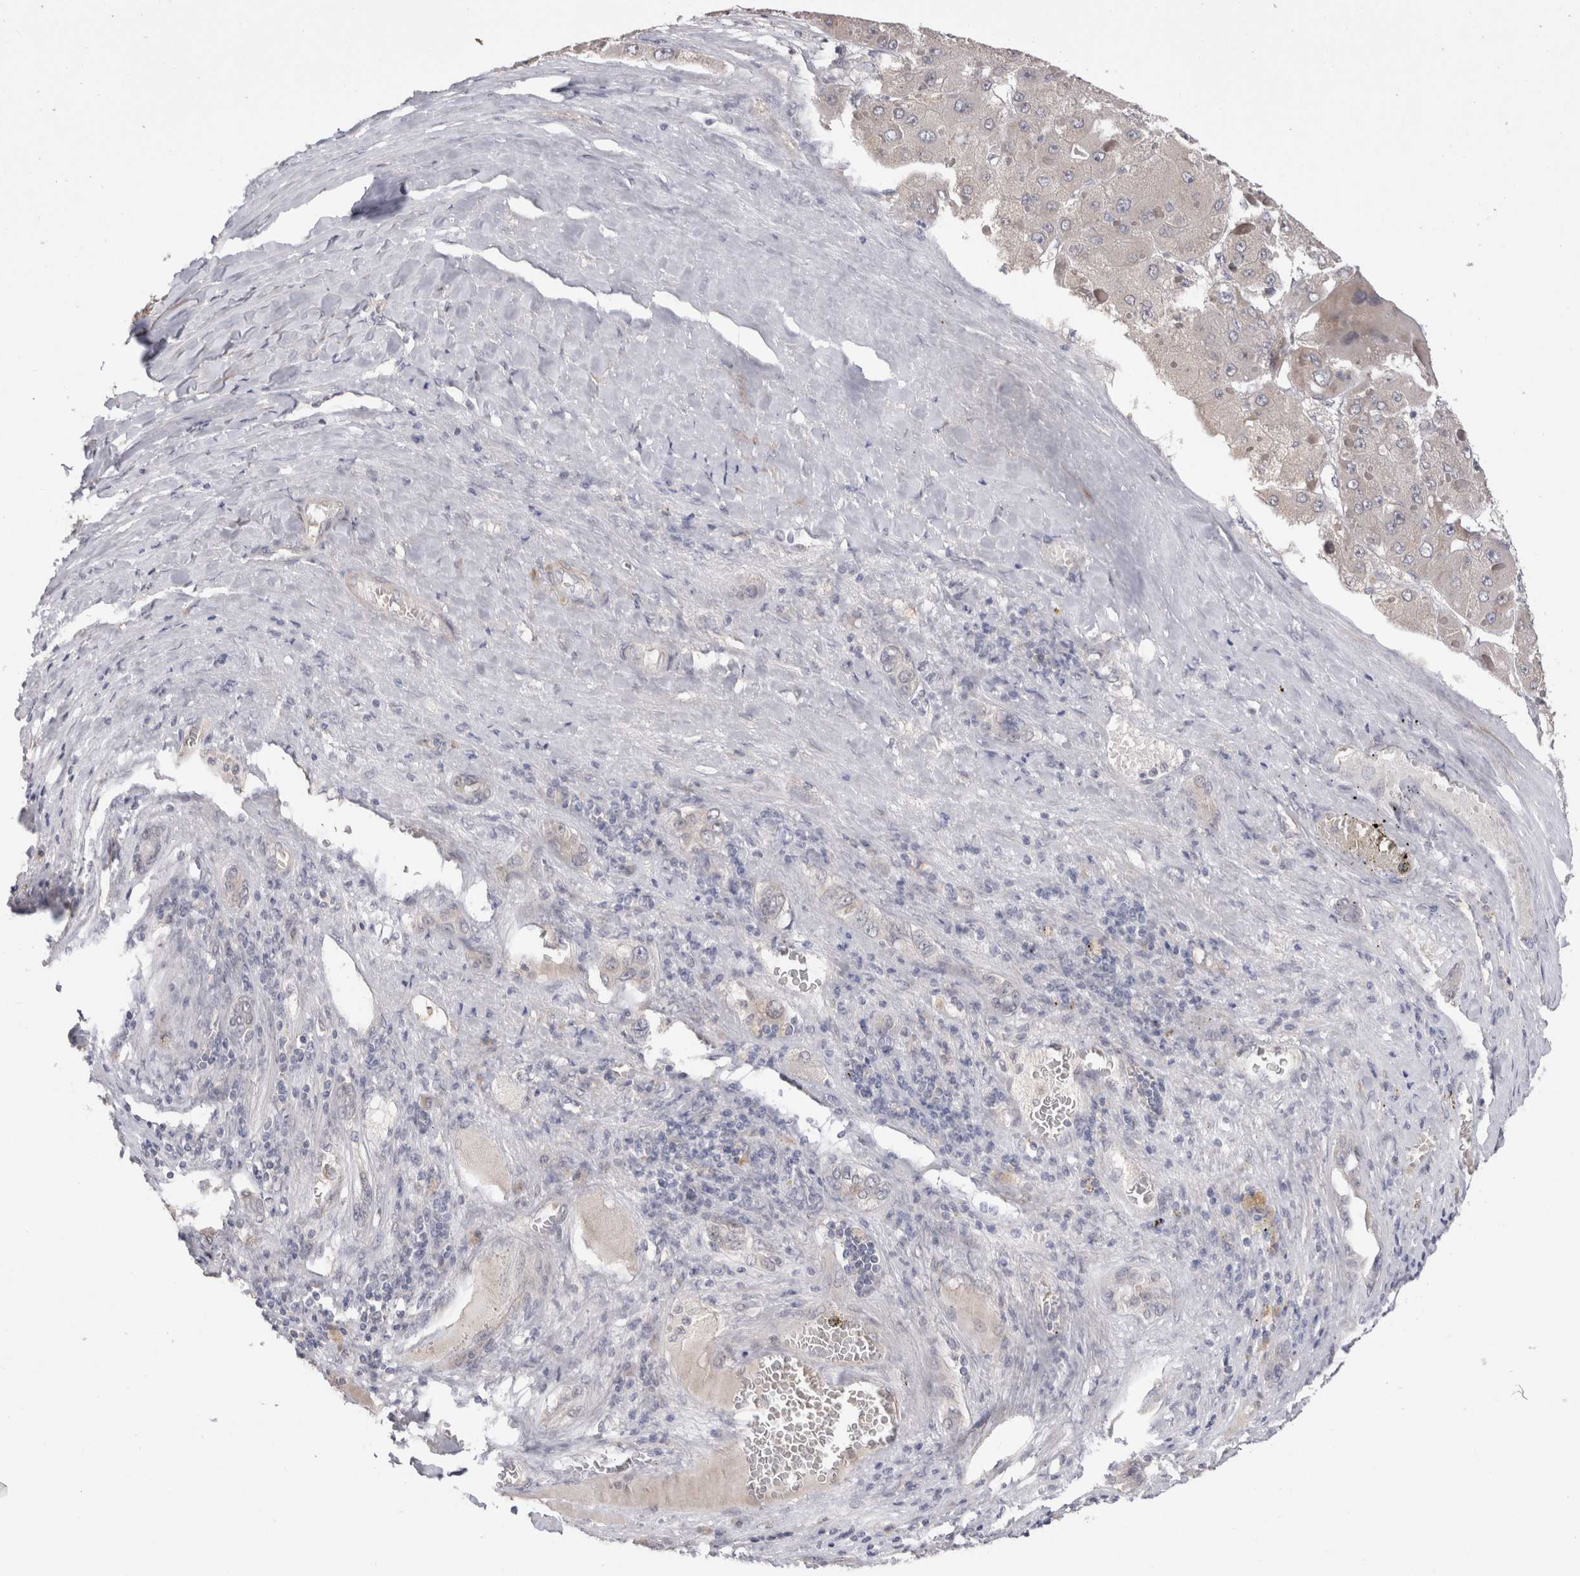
{"staining": {"intensity": "negative", "quantity": "none", "location": "none"}, "tissue": "liver cancer", "cell_type": "Tumor cells", "image_type": "cancer", "snomed": [{"axis": "morphology", "description": "Carcinoma, Hepatocellular, NOS"}, {"axis": "topography", "description": "Liver"}], "caption": "Tumor cells show no significant protein positivity in hepatocellular carcinoma (liver). The staining was performed using DAB to visualize the protein expression in brown, while the nuclei were stained in blue with hematoxylin (Magnification: 20x).", "gene": "CRYBG1", "patient": {"sex": "female", "age": 73}}